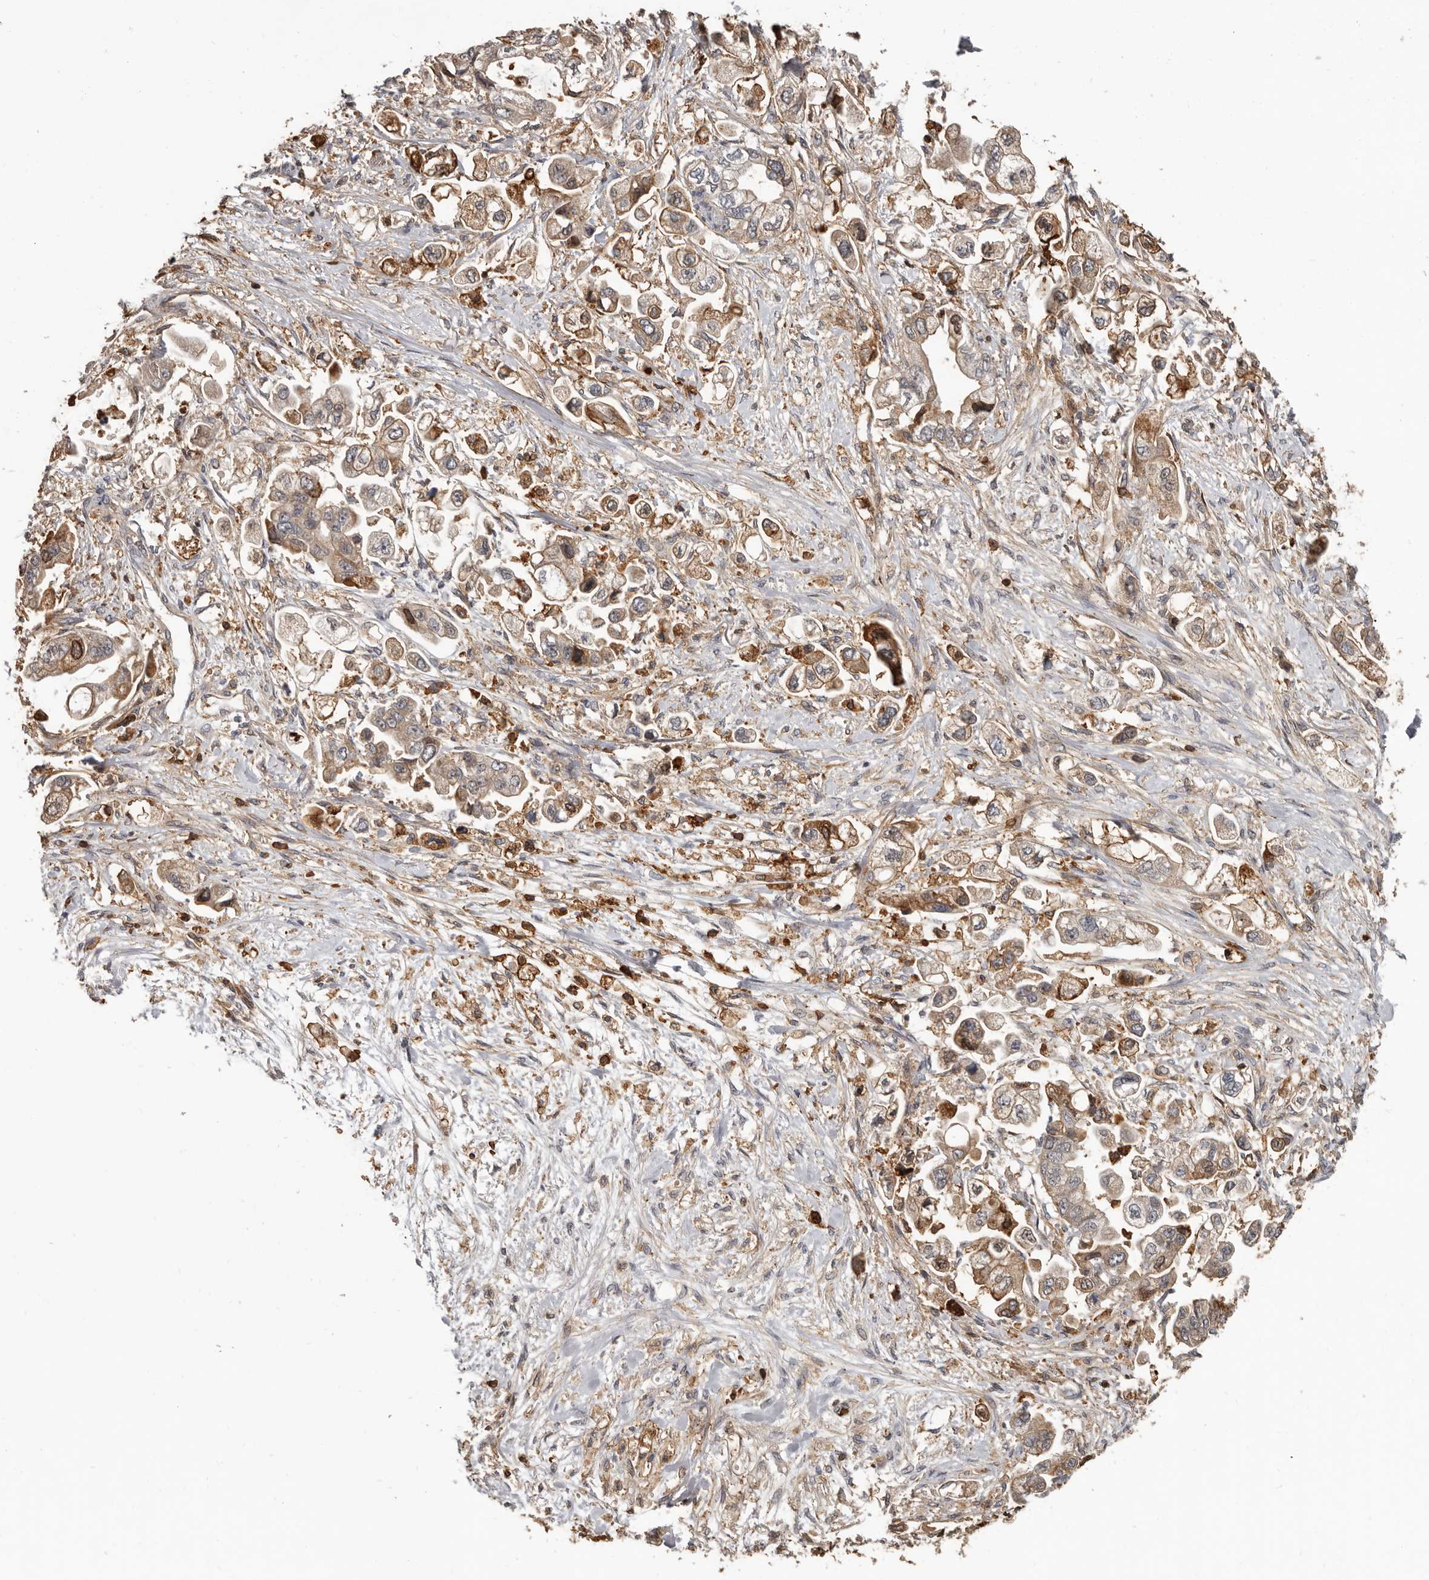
{"staining": {"intensity": "weak", "quantity": ">75%", "location": "cytoplasmic/membranous"}, "tissue": "stomach cancer", "cell_type": "Tumor cells", "image_type": "cancer", "snomed": [{"axis": "morphology", "description": "Adenocarcinoma, NOS"}, {"axis": "topography", "description": "Stomach"}], "caption": "IHC of human stomach cancer demonstrates low levels of weak cytoplasmic/membranous expression in approximately >75% of tumor cells.", "gene": "PRR12", "patient": {"sex": "male", "age": 62}}